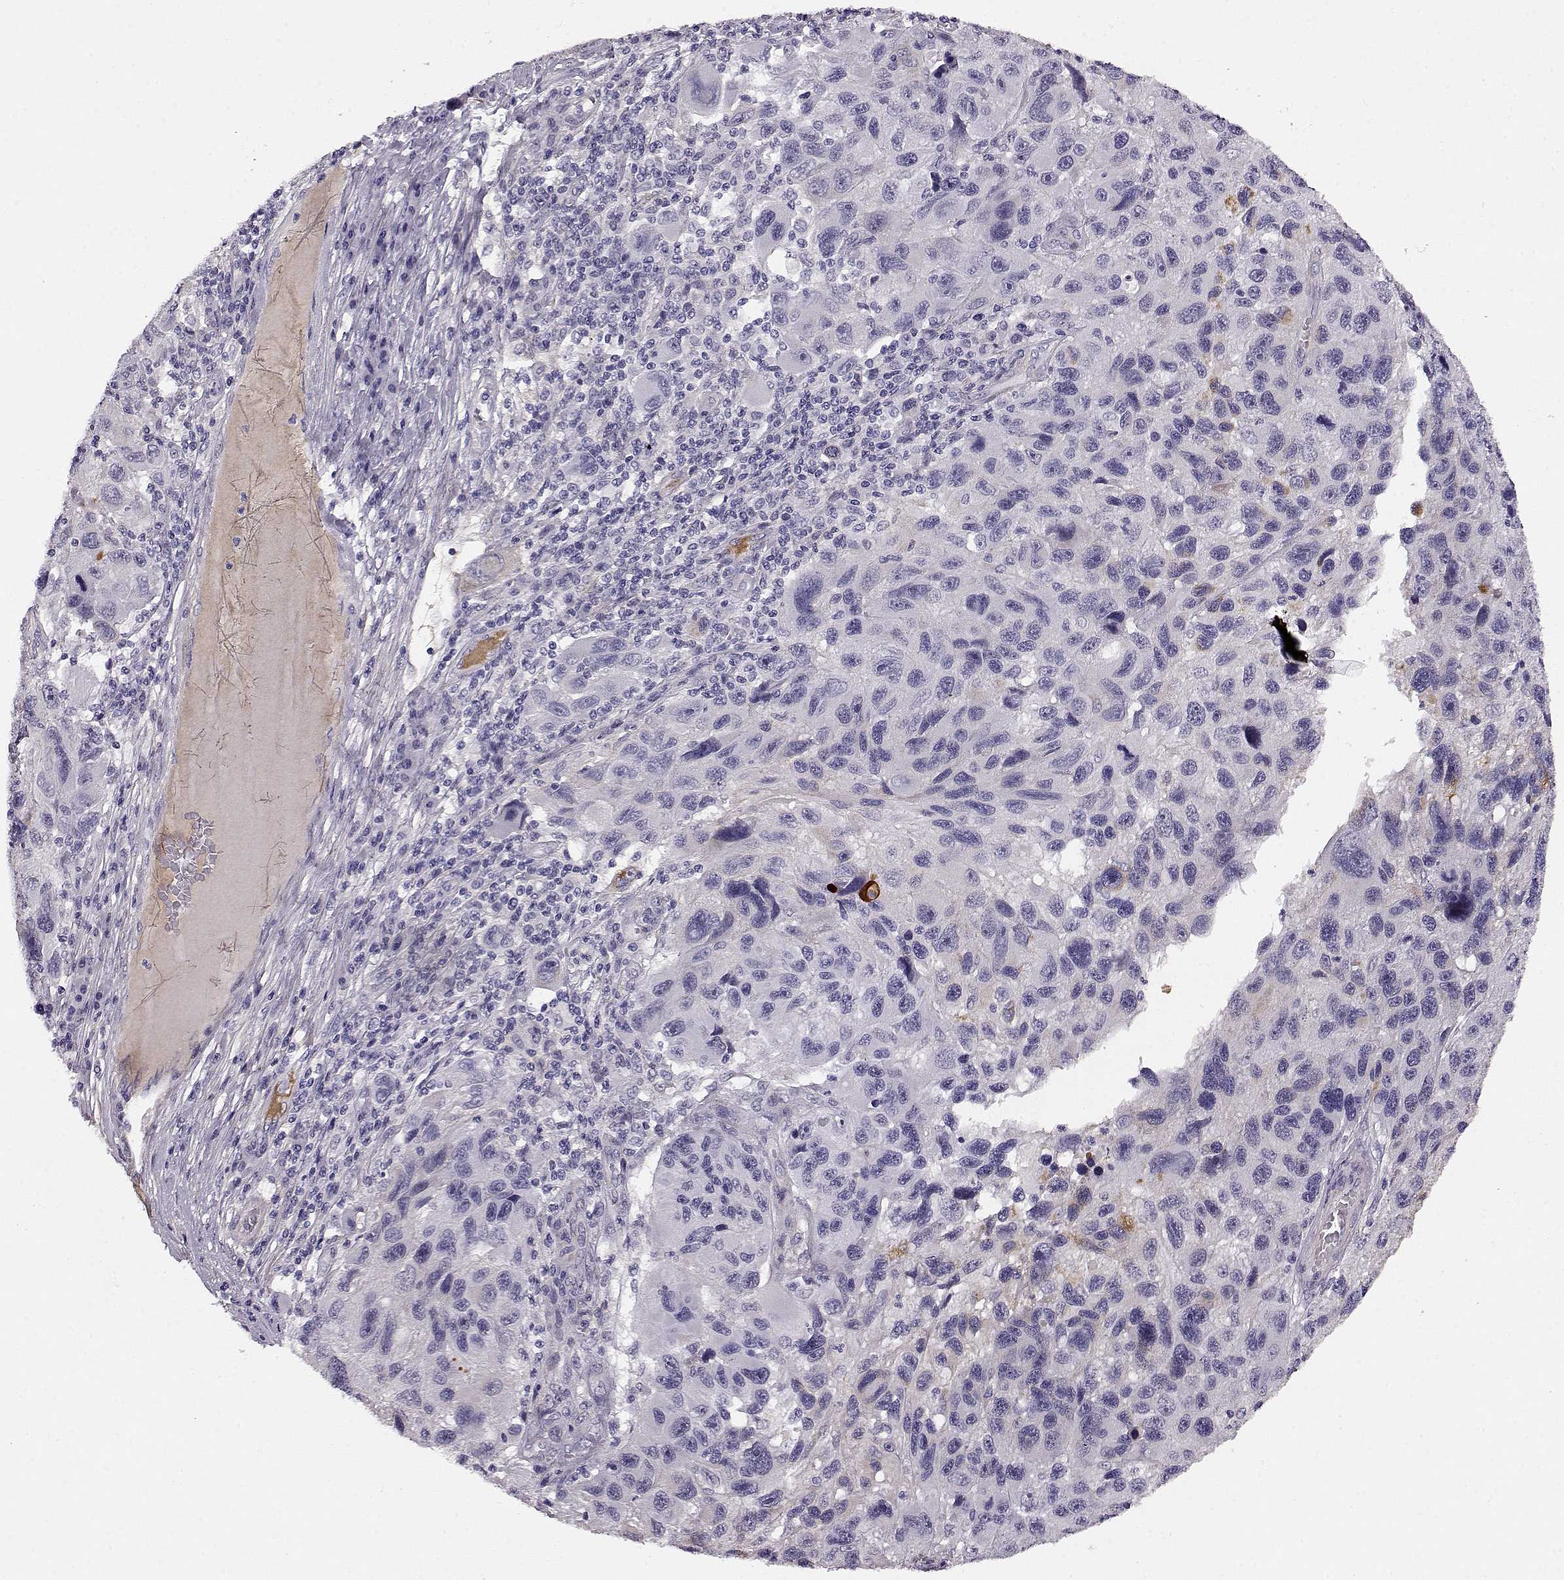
{"staining": {"intensity": "negative", "quantity": "none", "location": "none"}, "tissue": "melanoma", "cell_type": "Tumor cells", "image_type": "cancer", "snomed": [{"axis": "morphology", "description": "Malignant melanoma, NOS"}, {"axis": "topography", "description": "Skin"}], "caption": "Tumor cells are negative for brown protein staining in malignant melanoma.", "gene": "TRIM69", "patient": {"sex": "male", "age": 53}}